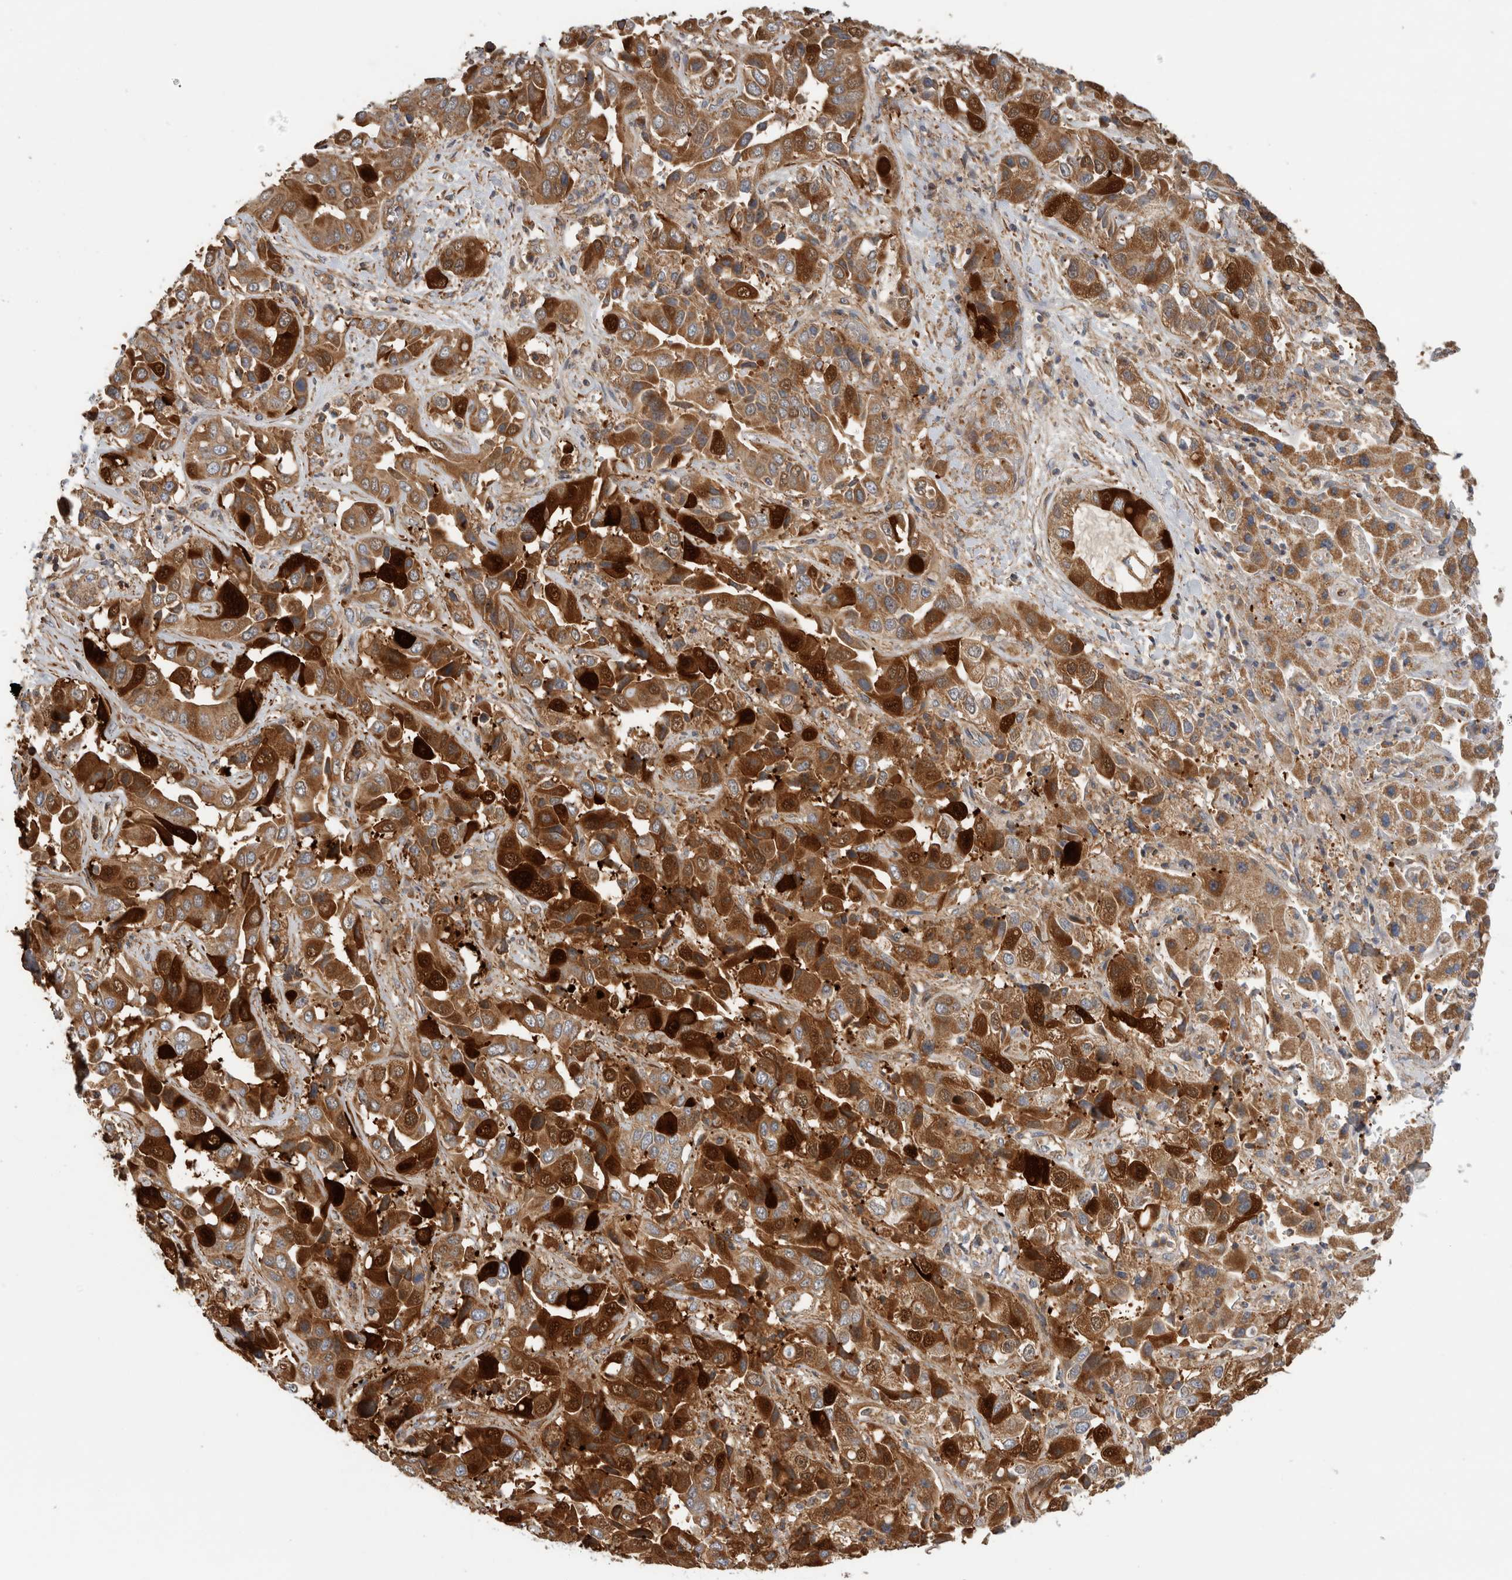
{"staining": {"intensity": "strong", "quantity": ">75%", "location": "cytoplasmic/membranous"}, "tissue": "liver cancer", "cell_type": "Tumor cells", "image_type": "cancer", "snomed": [{"axis": "morphology", "description": "Cholangiocarcinoma"}, {"axis": "topography", "description": "Liver"}], "caption": "Human liver cholangiocarcinoma stained for a protein (brown) demonstrates strong cytoplasmic/membranous positive positivity in about >75% of tumor cells.", "gene": "SFXN2", "patient": {"sex": "female", "age": 52}}